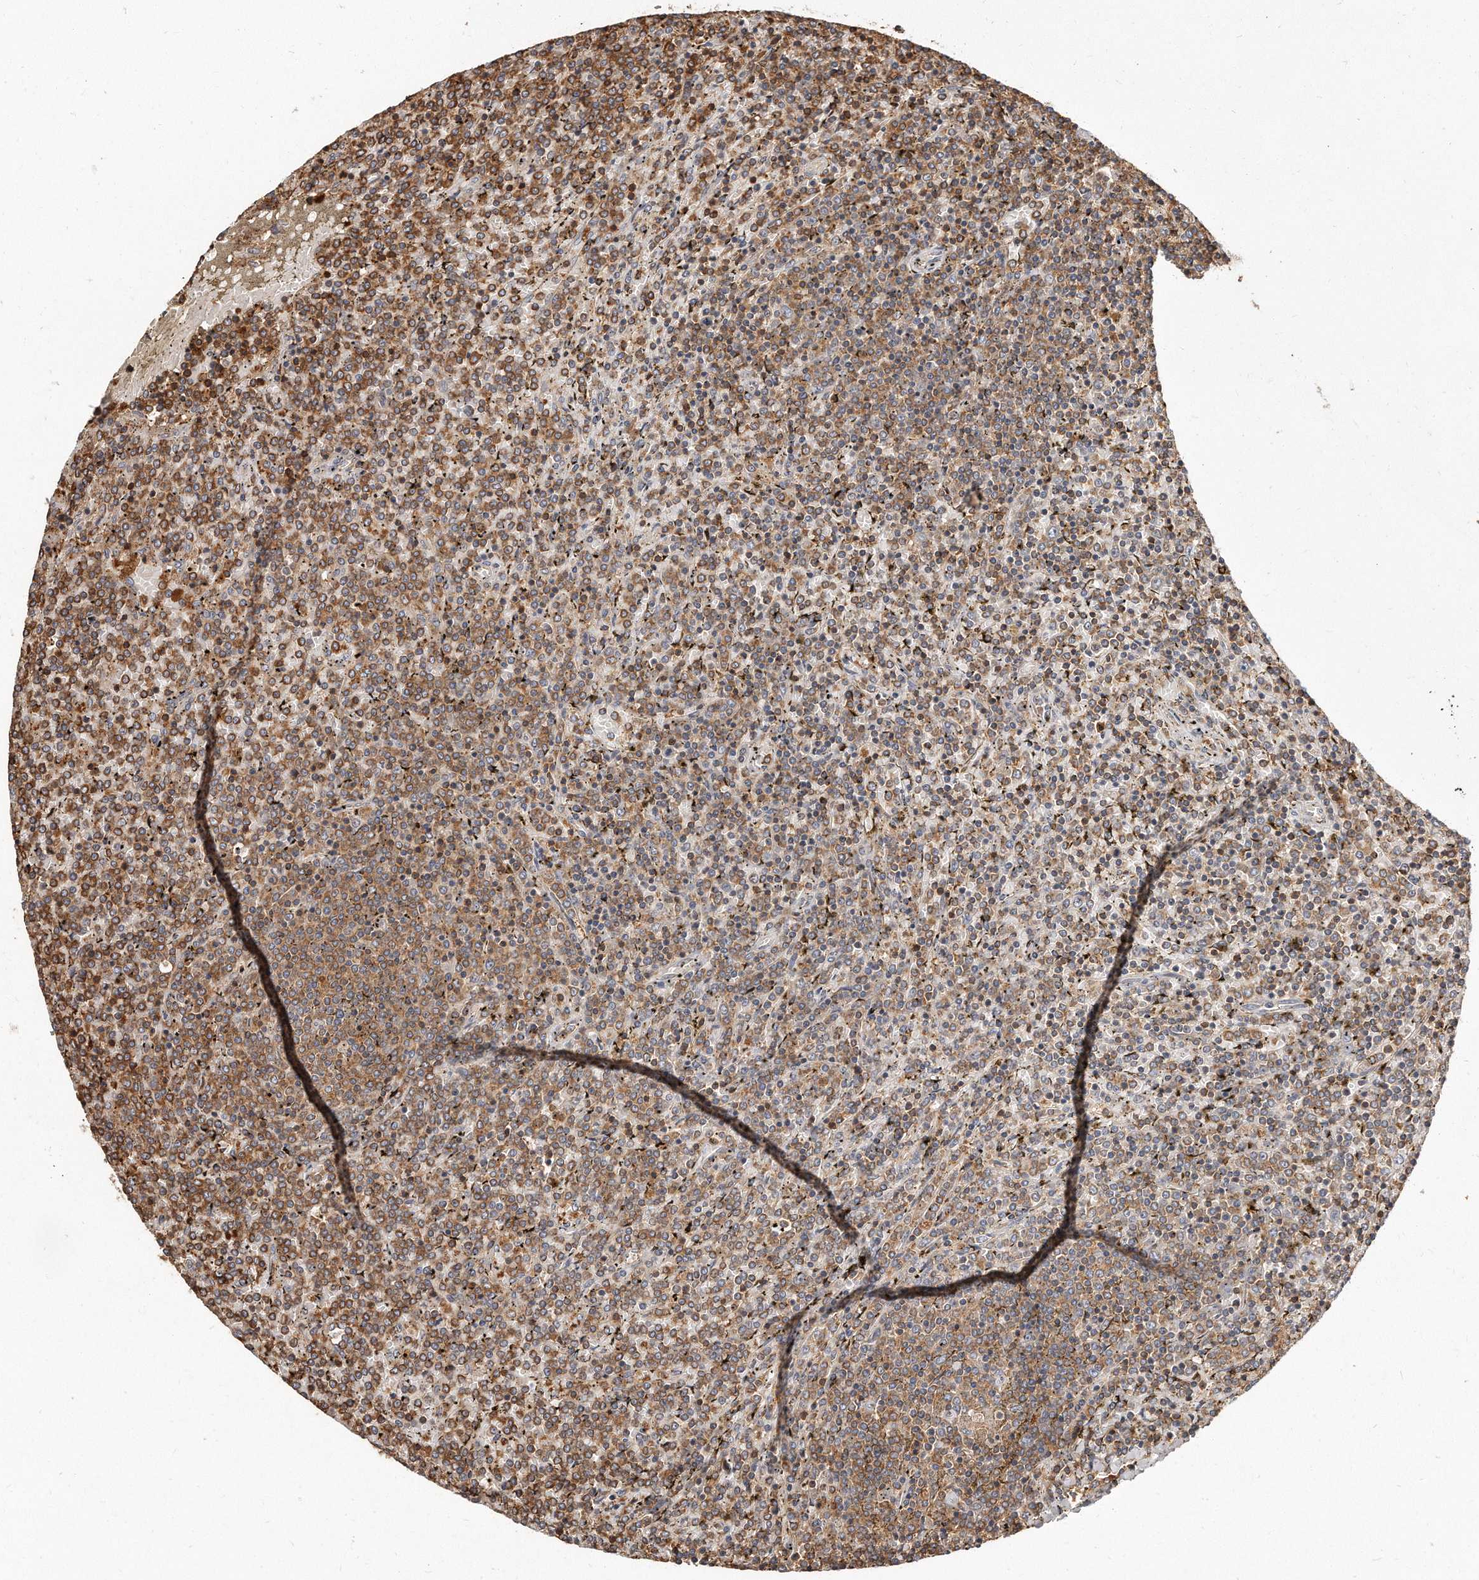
{"staining": {"intensity": "moderate", "quantity": "25%-75%", "location": "cytoplasmic/membranous"}, "tissue": "lymphoma", "cell_type": "Tumor cells", "image_type": "cancer", "snomed": [{"axis": "morphology", "description": "Malignant lymphoma, non-Hodgkin's type, Low grade"}, {"axis": "topography", "description": "Spleen"}], "caption": "An immunohistochemistry histopathology image of neoplastic tissue is shown. Protein staining in brown labels moderate cytoplasmic/membranous positivity in low-grade malignant lymphoma, non-Hodgkin's type within tumor cells.", "gene": "CAP1", "patient": {"sex": "female", "age": 19}}